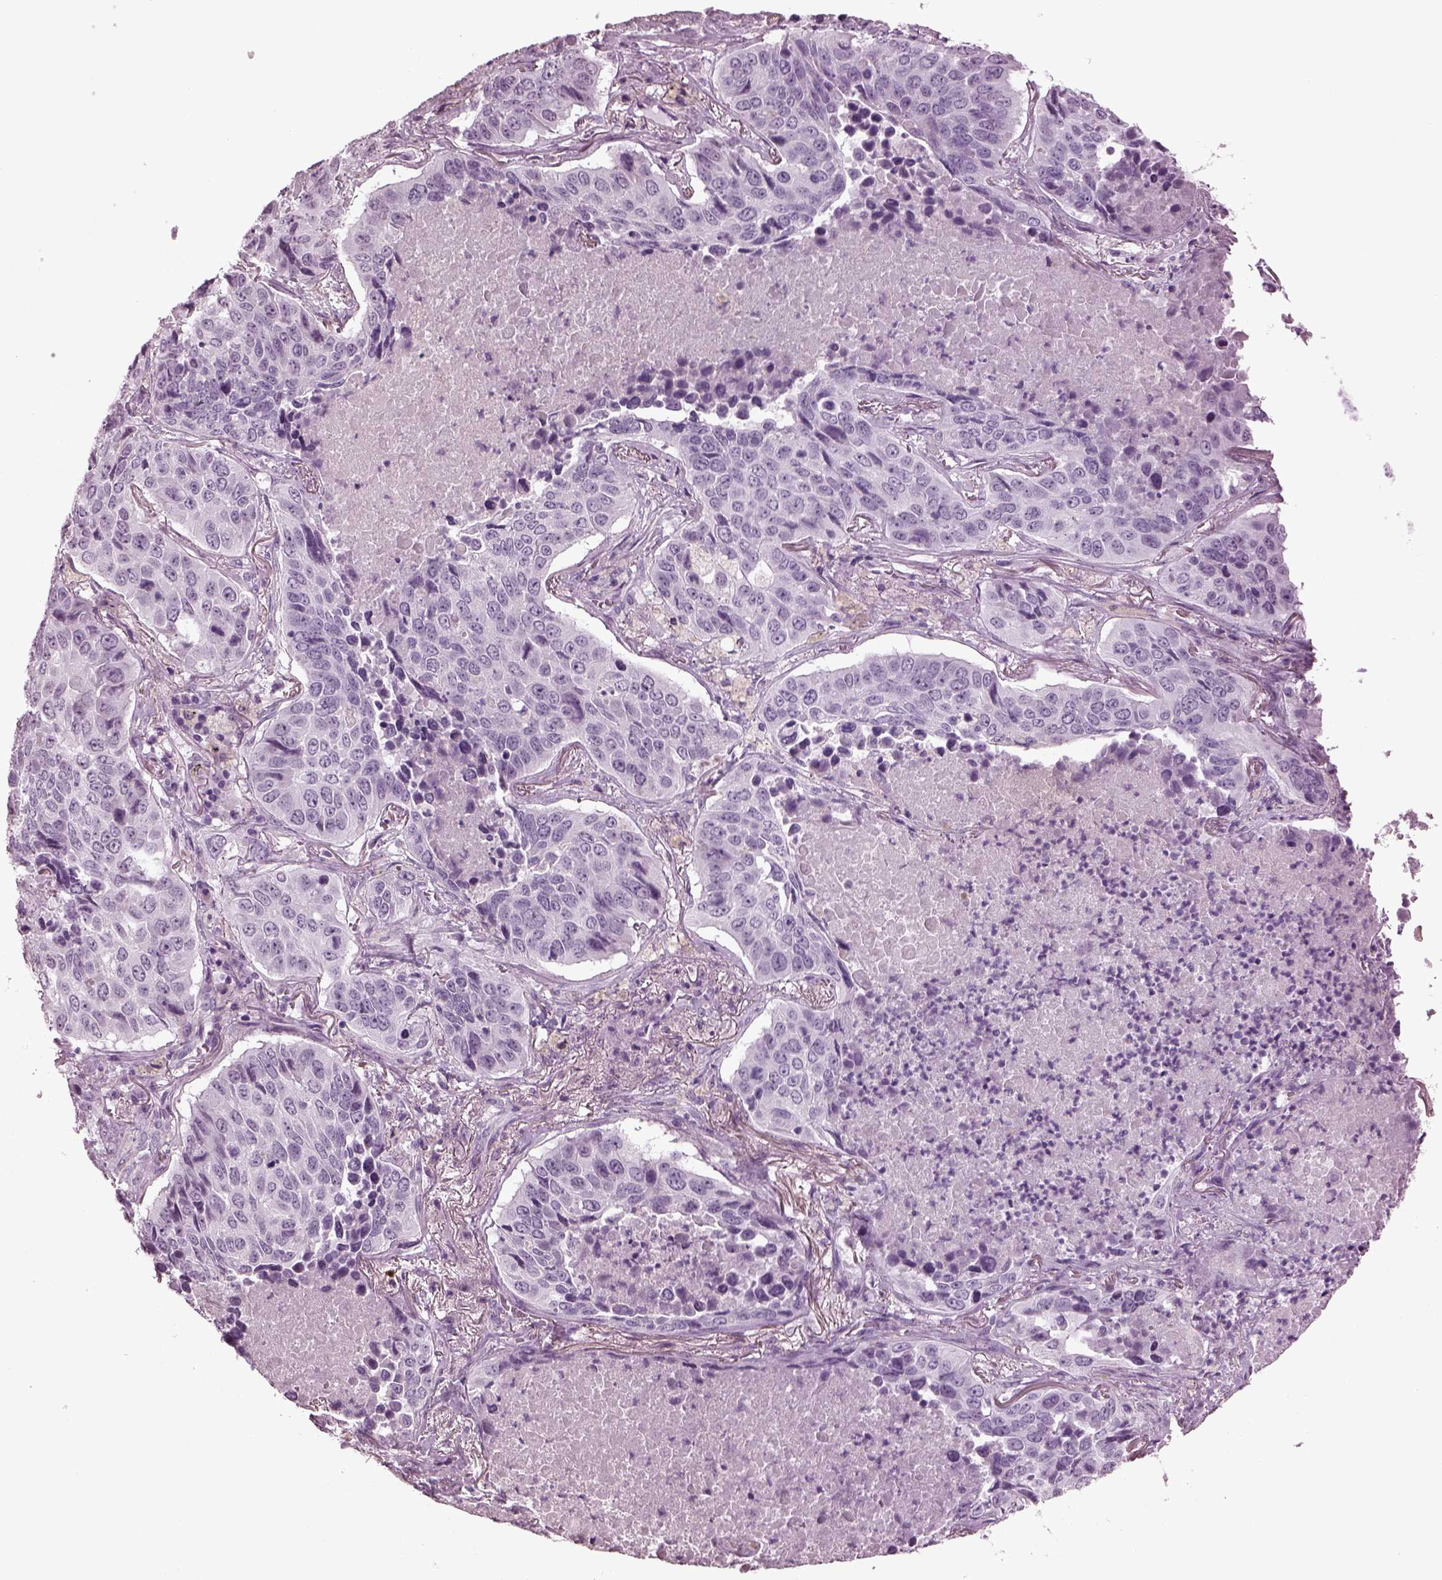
{"staining": {"intensity": "negative", "quantity": "none", "location": "none"}, "tissue": "lung cancer", "cell_type": "Tumor cells", "image_type": "cancer", "snomed": [{"axis": "morphology", "description": "Normal tissue, NOS"}, {"axis": "morphology", "description": "Squamous cell carcinoma, NOS"}, {"axis": "topography", "description": "Bronchus"}, {"axis": "topography", "description": "Lung"}], "caption": "This is an immunohistochemistry (IHC) histopathology image of human lung cancer (squamous cell carcinoma). There is no staining in tumor cells.", "gene": "SLC6A17", "patient": {"sex": "male", "age": 64}}